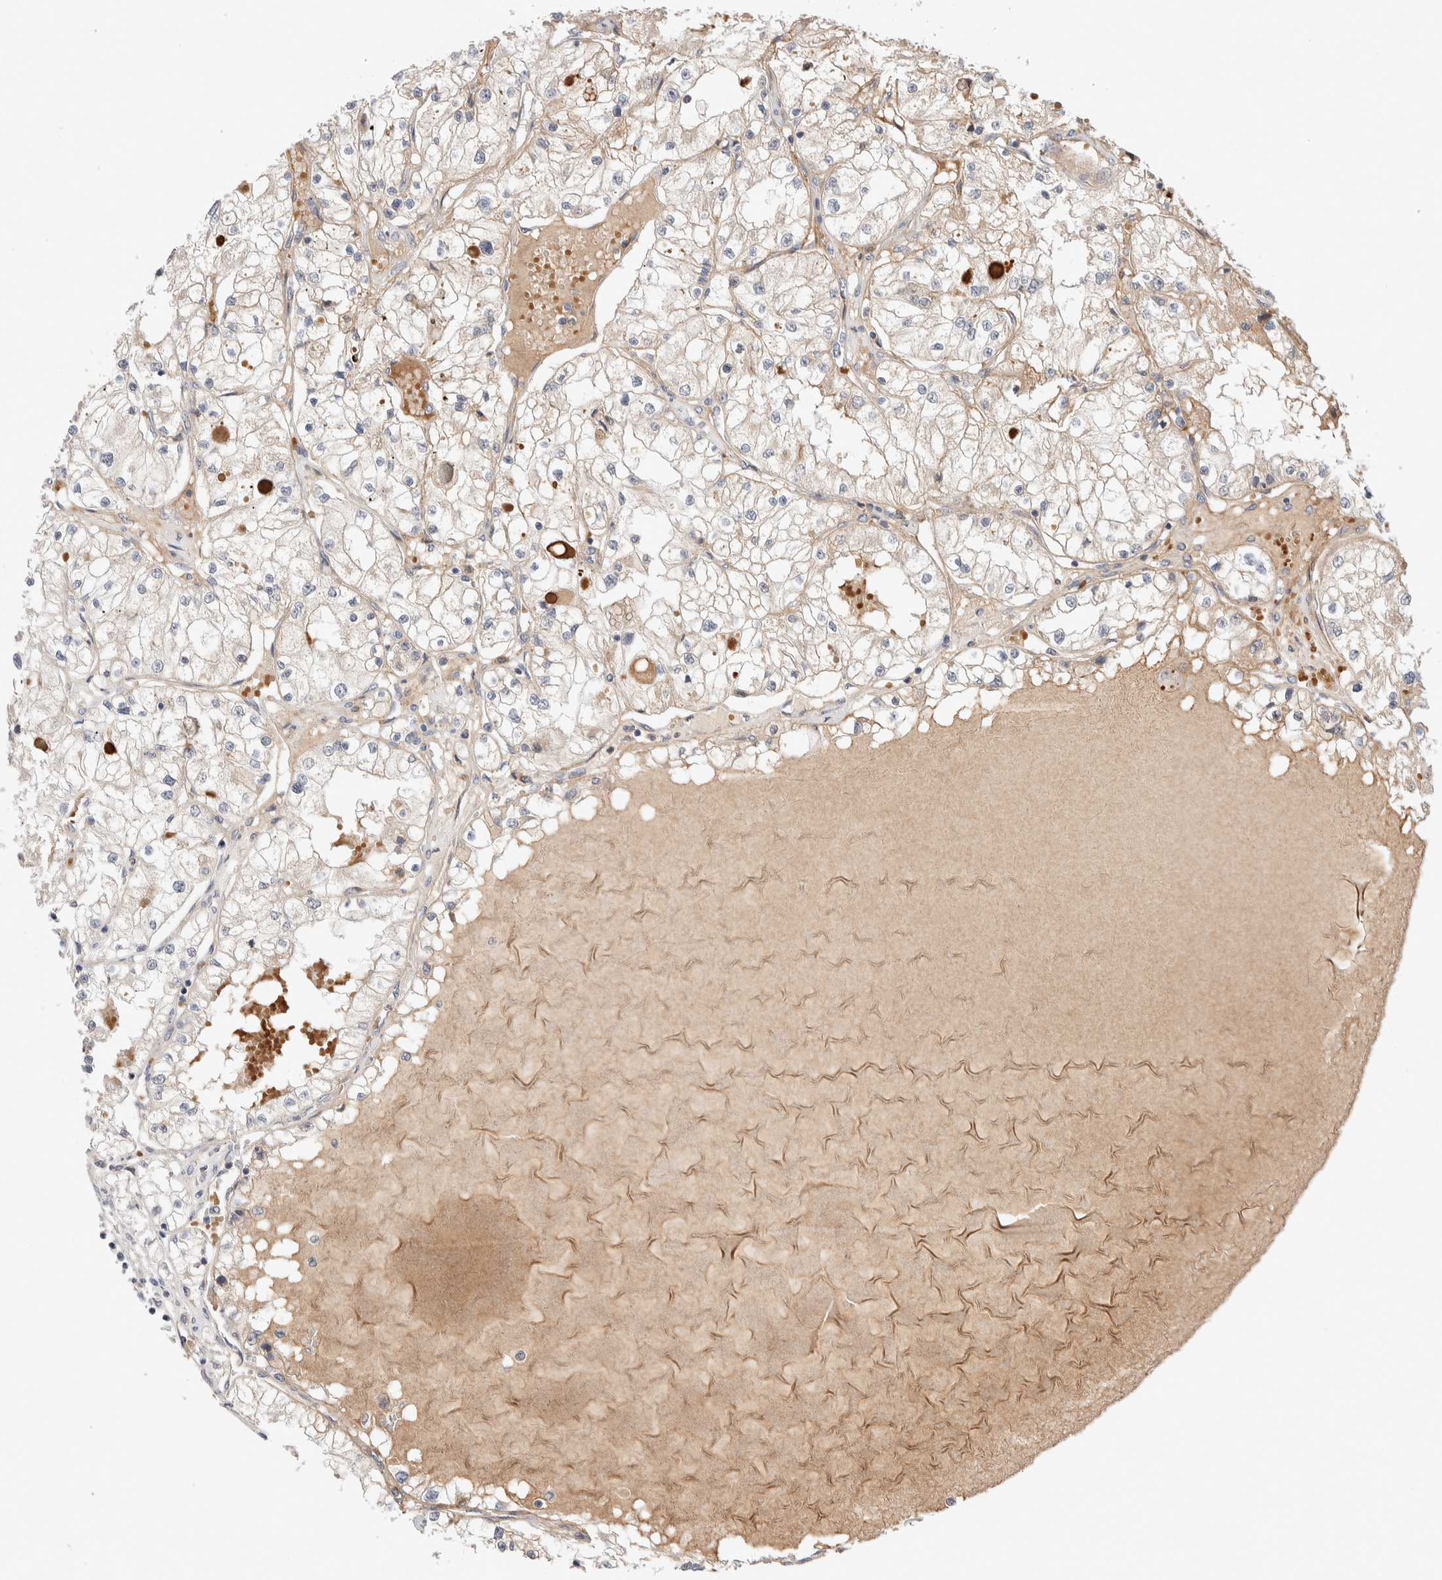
{"staining": {"intensity": "weak", "quantity": "<25%", "location": "cytoplasmic/membranous"}, "tissue": "renal cancer", "cell_type": "Tumor cells", "image_type": "cancer", "snomed": [{"axis": "morphology", "description": "Adenocarcinoma, NOS"}, {"axis": "topography", "description": "Kidney"}], "caption": "IHC of human renal cancer demonstrates no expression in tumor cells.", "gene": "CASK", "patient": {"sex": "male", "age": 68}}